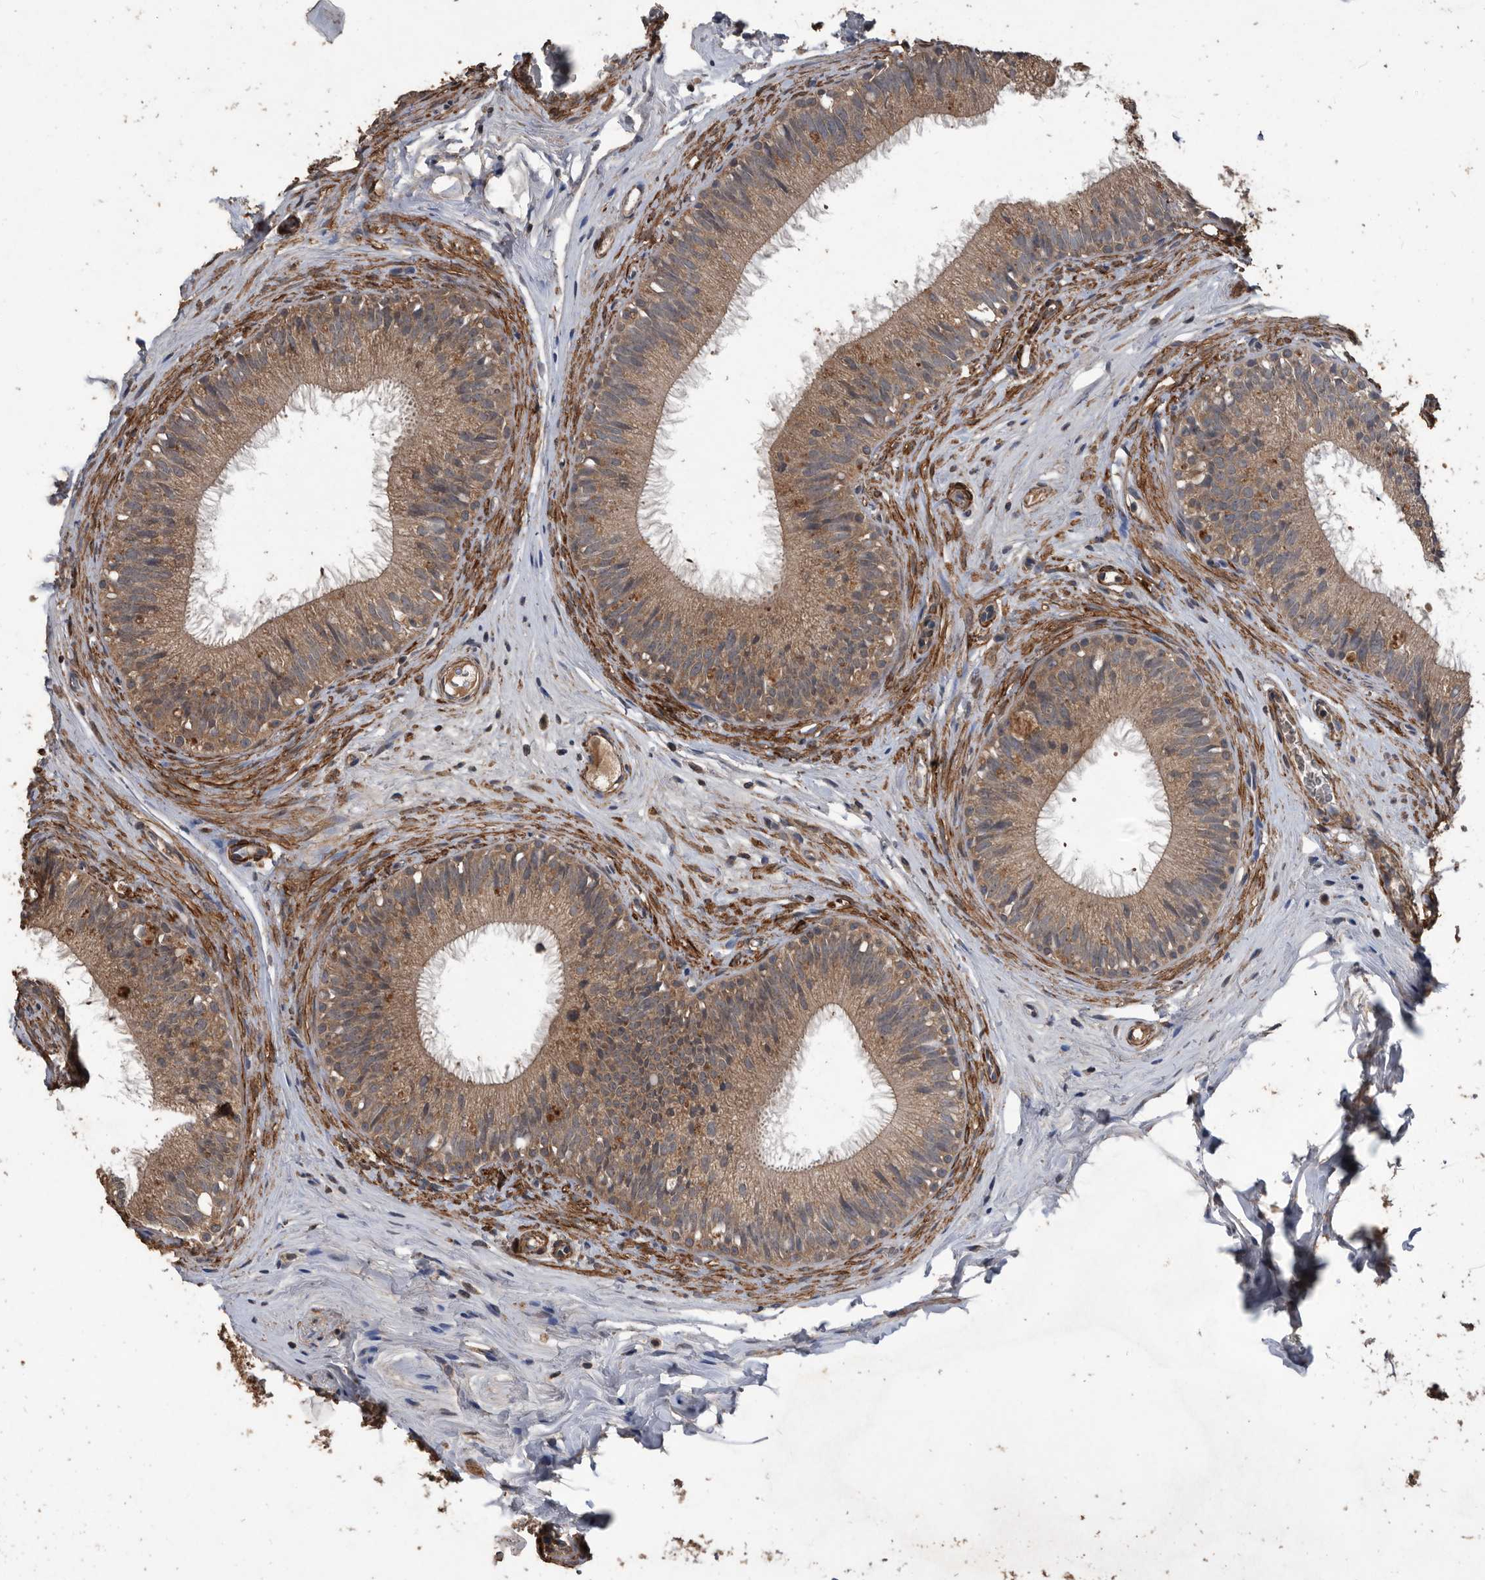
{"staining": {"intensity": "moderate", "quantity": "25%-75%", "location": "cytoplasmic/membranous"}, "tissue": "epididymis", "cell_type": "Glandular cells", "image_type": "normal", "snomed": [{"axis": "morphology", "description": "Normal tissue, NOS"}, {"axis": "topography", "description": "Epididymis"}], "caption": "This is a micrograph of IHC staining of unremarkable epididymis, which shows moderate positivity in the cytoplasmic/membranous of glandular cells.", "gene": "NRBP1", "patient": {"sex": "male", "age": 29}}